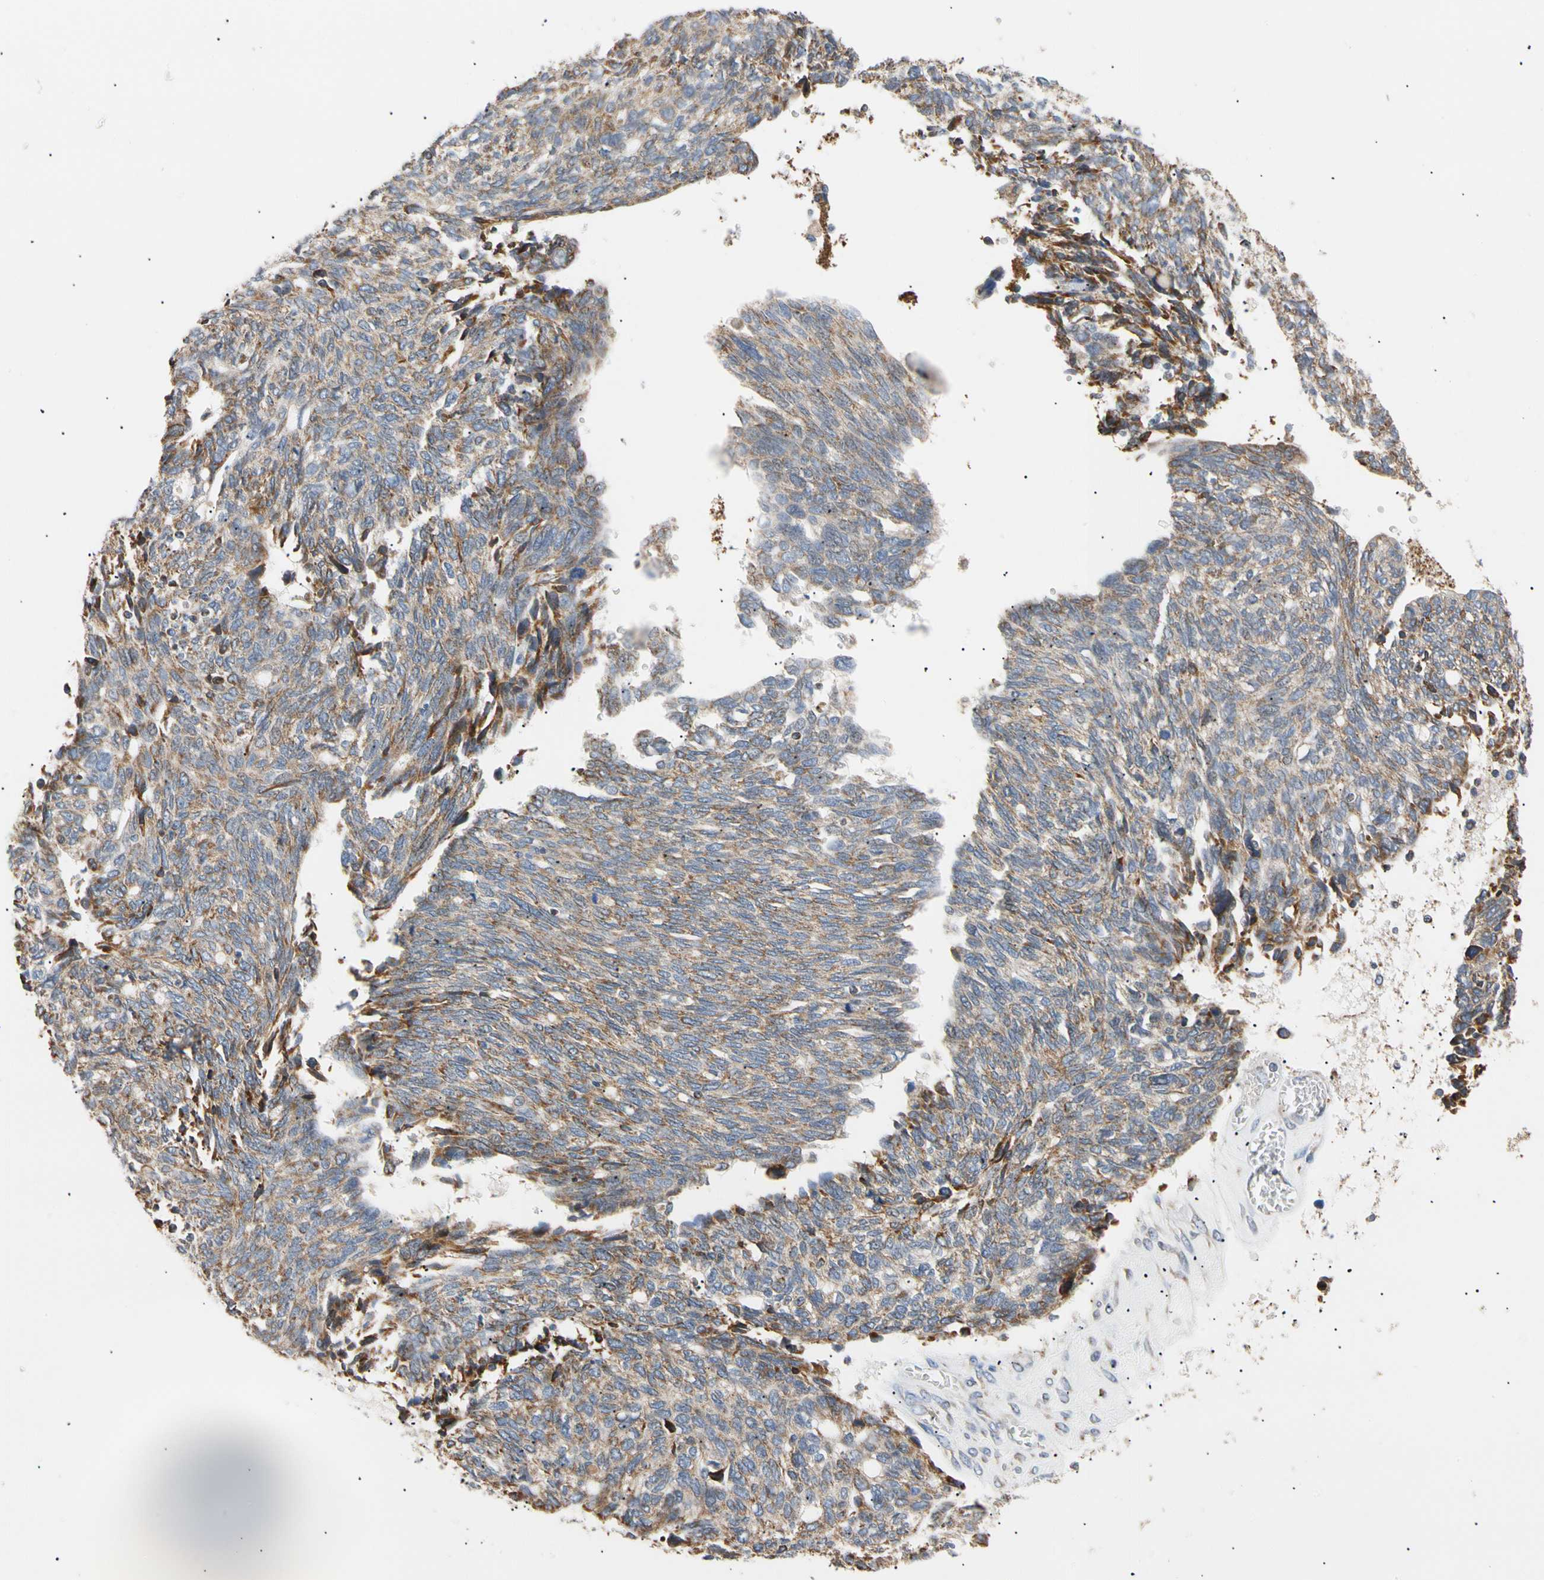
{"staining": {"intensity": "moderate", "quantity": ">75%", "location": "cytoplasmic/membranous"}, "tissue": "ovarian cancer", "cell_type": "Tumor cells", "image_type": "cancer", "snomed": [{"axis": "morphology", "description": "Cystadenocarcinoma, serous, NOS"}, {"axis": "topography", "description": "Ovary"}], "caption": "Immunohistochemical staining of ovarian serous cystadenocarcinoma exhibits moderate cytoplasmic/membranous protein positivity in about >75% of tumor cells.", "gene": "PLGRKT", "patient": {"sex": "female", "age": 79}}